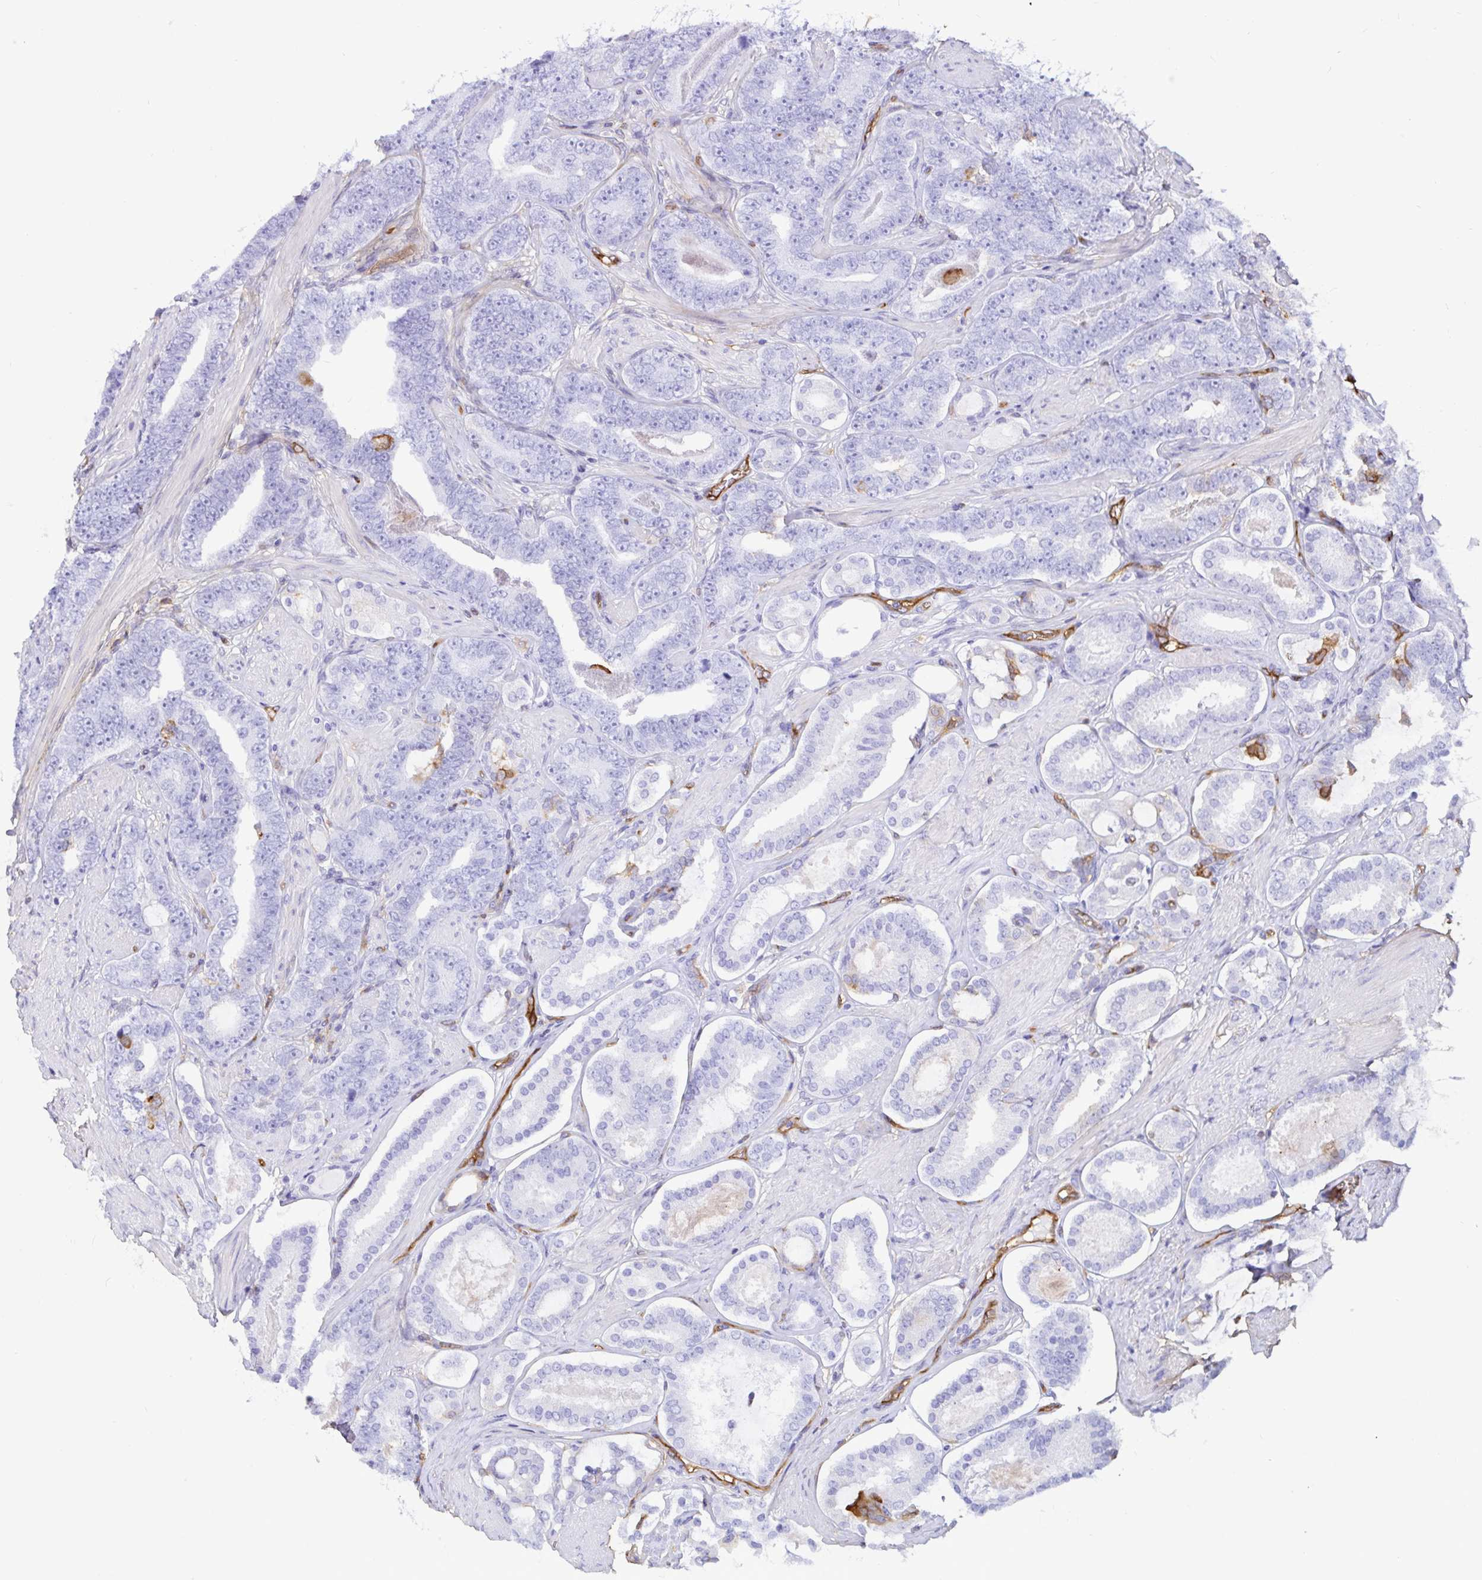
{"staining": {"intensity": "negative", "quantity": "none", "location": "none"}, "tissue": "prostate cancer", "cell_type": "Tumor cells", "image_type": "cancer", "snomed": [{"axis": "morphology", "description": "Adenocarcinoma, High grade"}, {"axis": "topography", "description": "Prostate"}], "caption": "Human adenocarcinoma (high-grade) (prostate) stained for a protein using IHC exhibits no expression in tumor cells.", "gene": "ANXA2", "patient": {"sex": "male", "age": 63}}